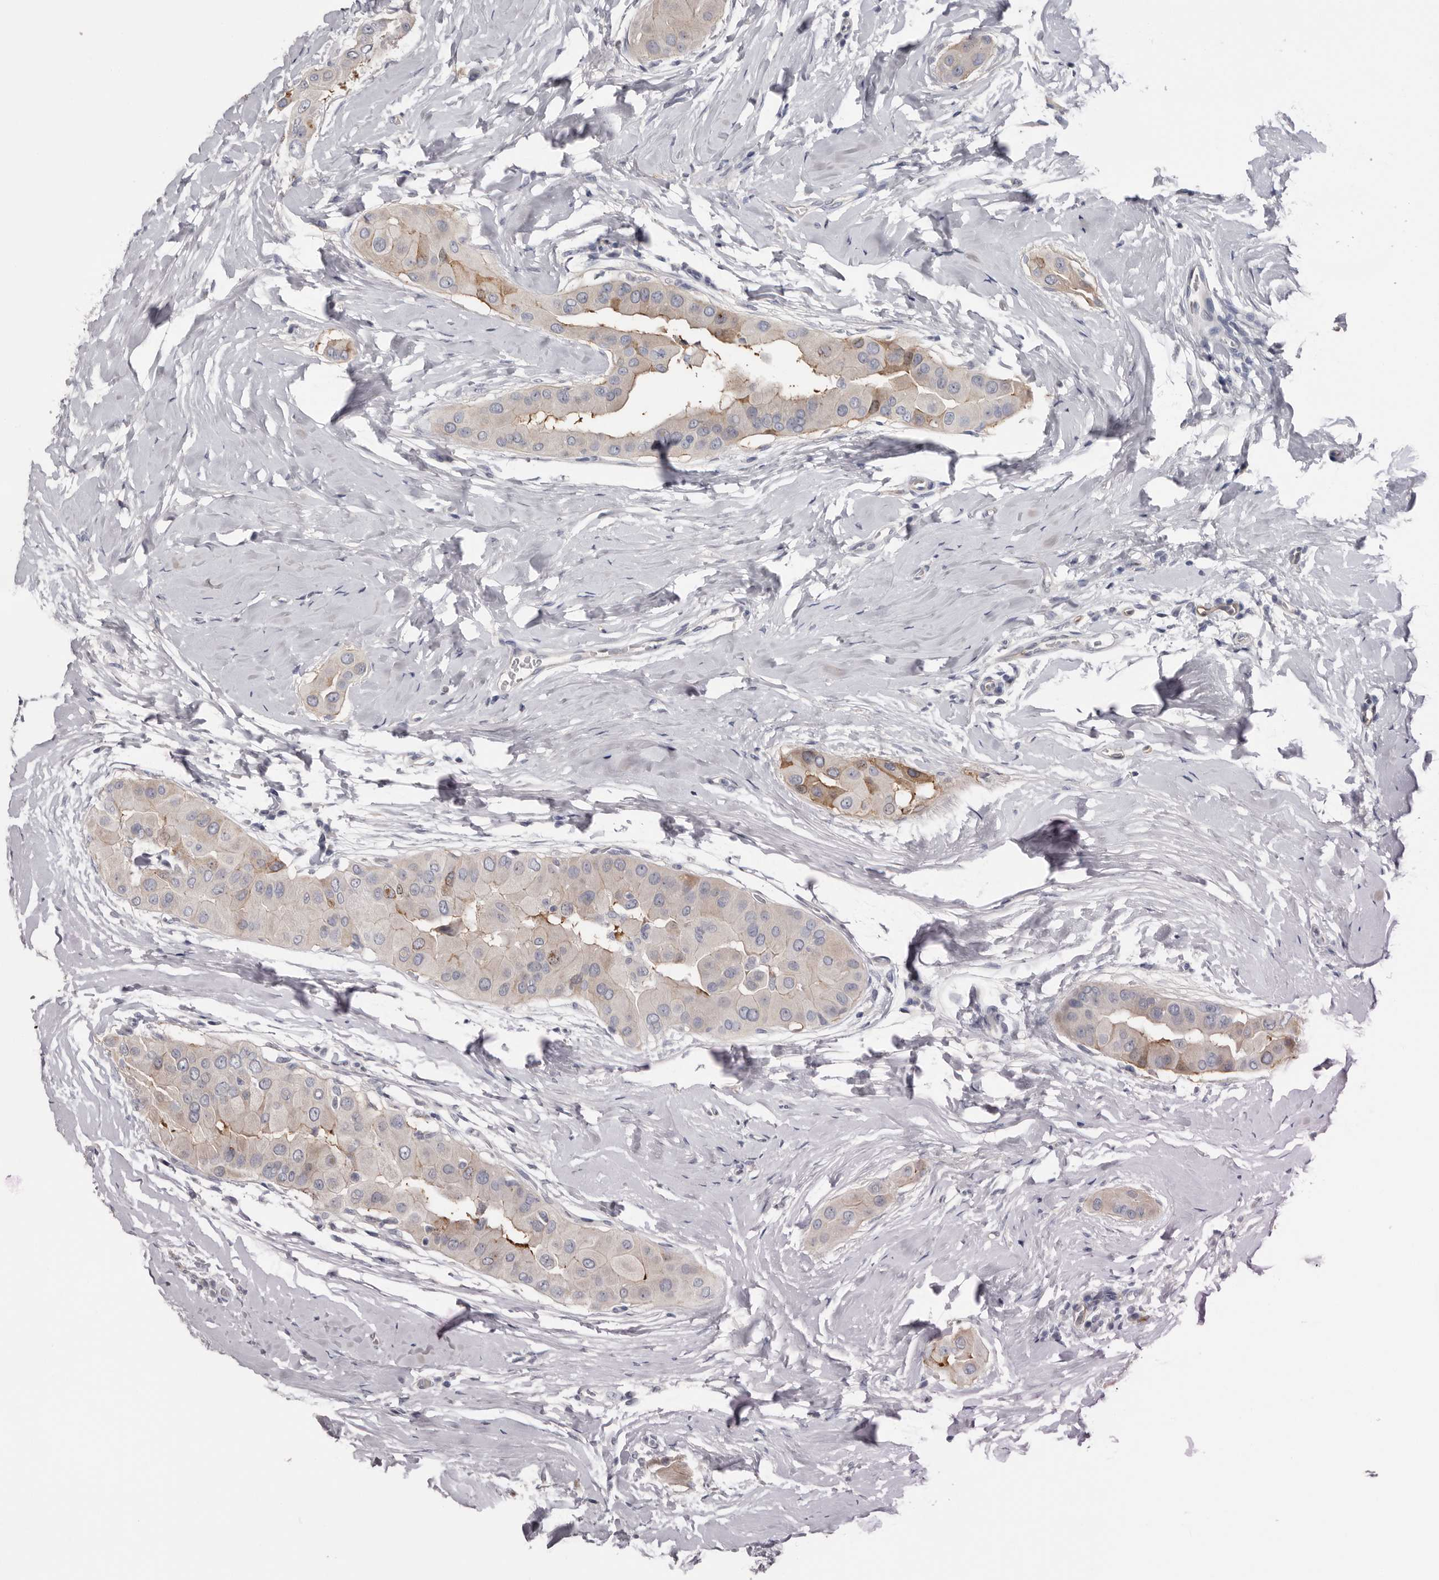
{"staining": {"intensity": "weak", "quantity": "<25%", "location": "cytoplasmic/membranous"}, "tissue": "thyroid cancer", "cell_type": "Tumor cells", "image_type": "cancer", "snomed": [{"axis": "morphology", "description": "Papillary adenocarcinoma, NOS"}, {"axis": "topography", "description": "Thyroid gland"}], "caption": "A micrograph of thyroid cancer stained for a protein shows no brown staining in tumor cells. The staining is performed using DAB (3,3'-diaminobenzidine) brown chromogen with nuclei counter-stained in using hematoxylin.", "gene": "FABP7", "patient": {"sex": "male", "age": 33}}